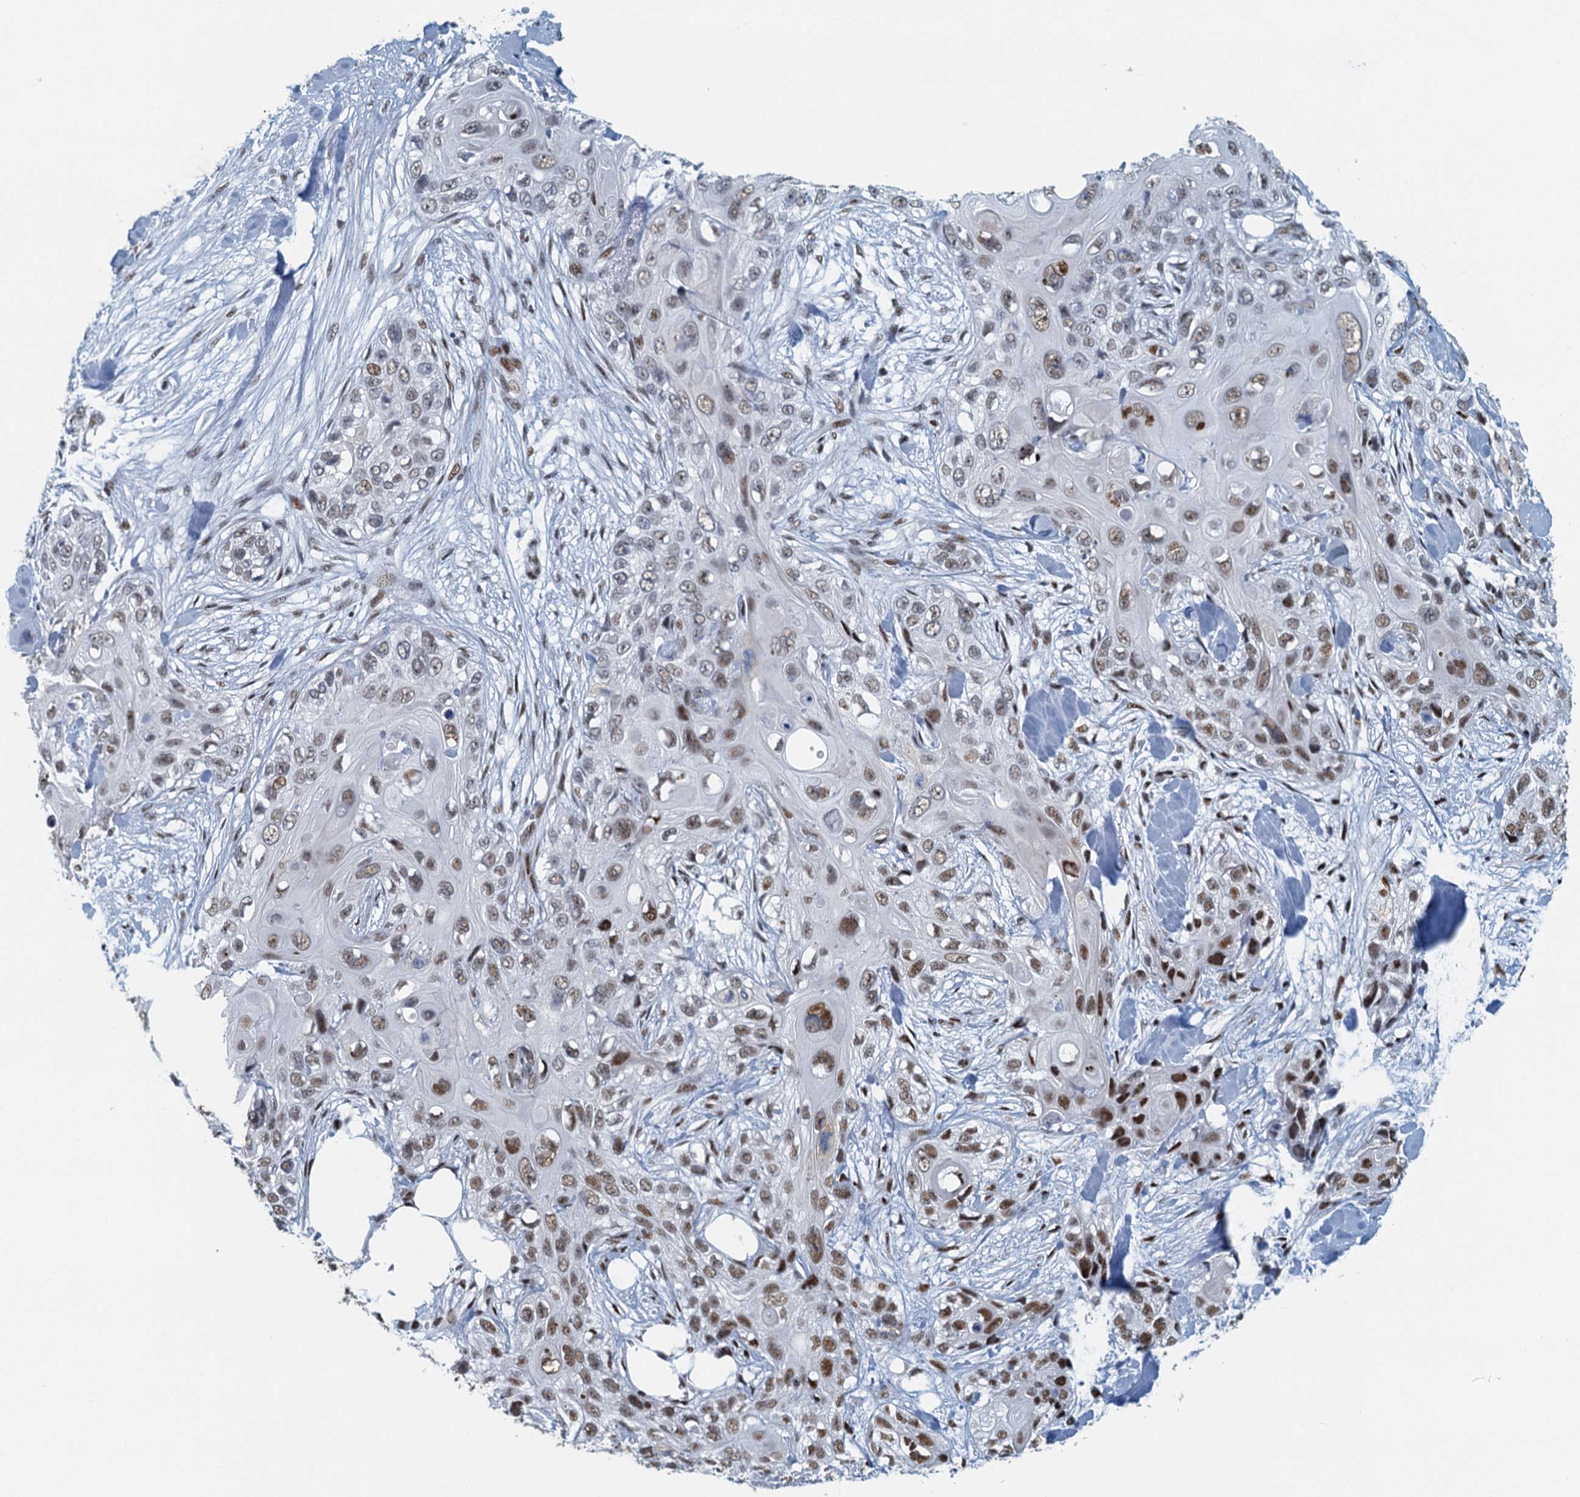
{"staining": {"intensity": "moderate", "quantity": ">75%", "location": "nuclear"}, "tissue": "skin cancer", "cell_type": "Tumor cells", "image_type": "cancer", "snomed": [{"axis": "morphology", "description": "Normal tissue, NOS"}, {"axis": "morphology", "description": "Squamous cell carcinoma, NOS"}, {"axis": "topography", "description": "Skin"}], "caption": "Immunohistochemistry histopathology image of human squamous cell carcinoma (skin) stained for a protein (brown), which displays medium levels of moderate nuclear expression in approximately >75% of tumor cells.", "gene": "TTLL9", "patient": {"sex": "male", "age": 72}}